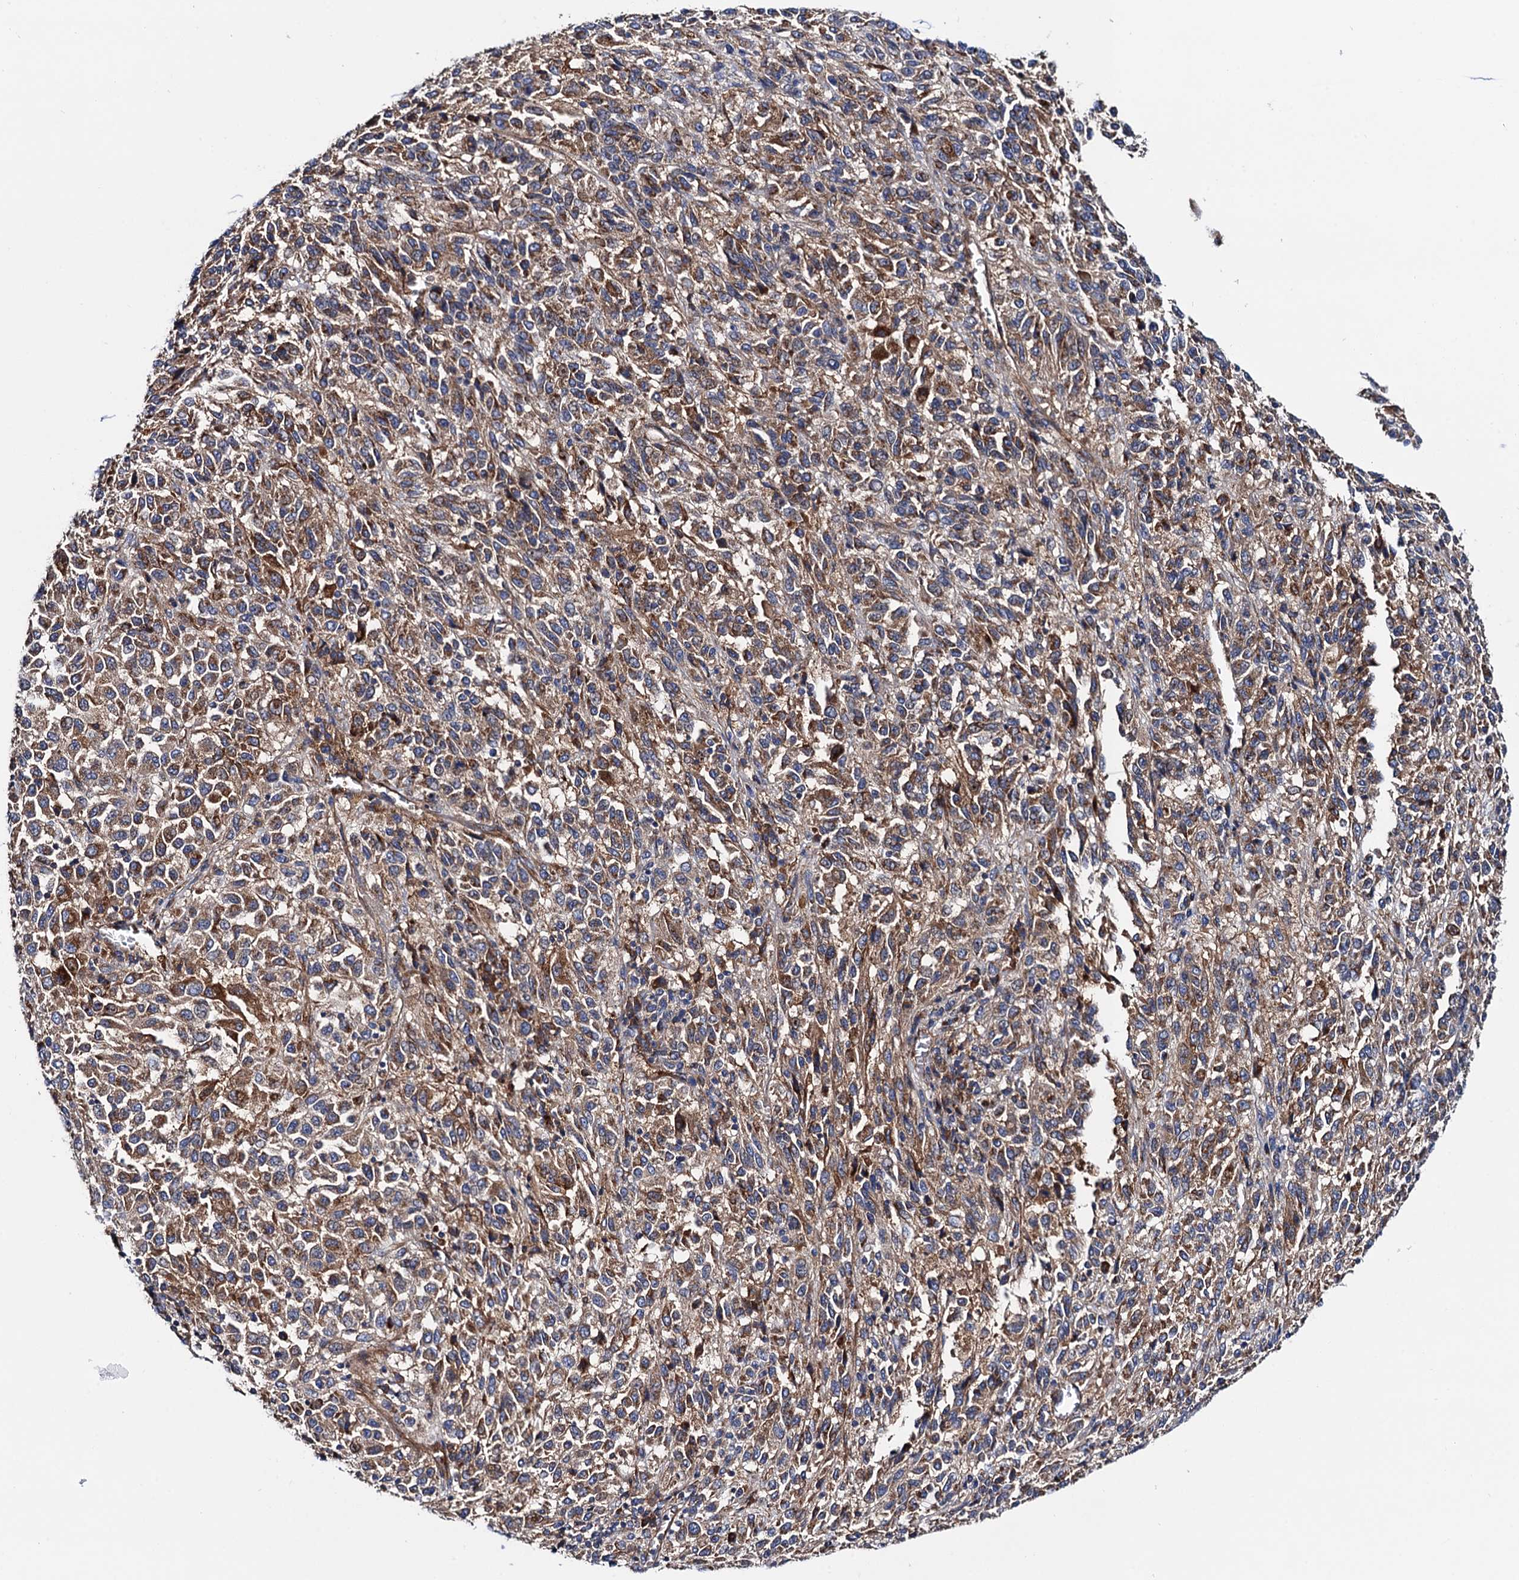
{"staining": {"intensity": "moderate", "quantity": ">75%", "location": "cytoplasmic/membranous"}, "tissue": "melanoma", "cell_type": "Tumor cells", "image_type": "cancer", "snomed": [{"axis": "morphology", "description": "Malignant melanoma, Metastatic site"}, {"axis": "topography", "description": "Lung"}], "caption": "A photomicrograph of human malignant melanoma (metastatic site) stained for a protein reveals moderate cytoplasmic/membranous brown staining in tumor cells.", "gene": "MRPL48", "patient": {"sex": "male", "age": 64}}